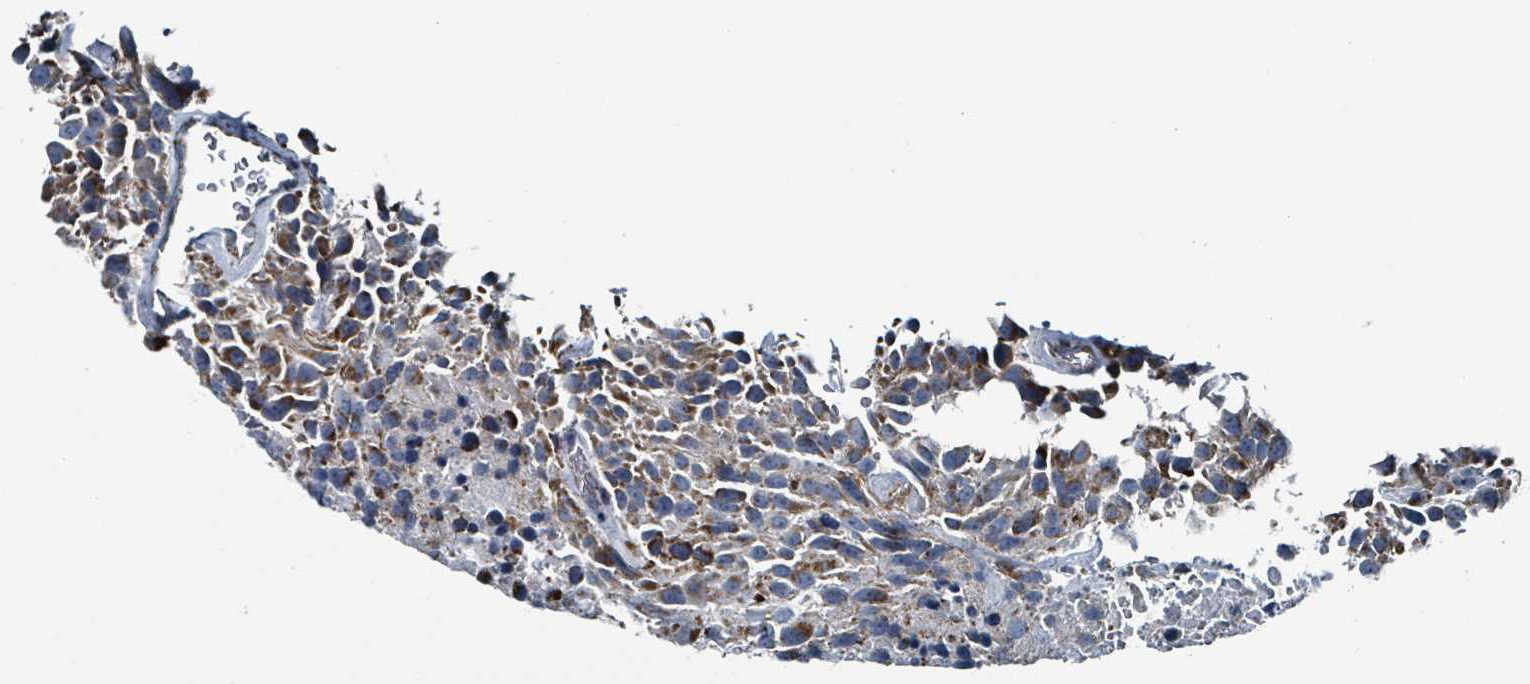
{"staining": {"intensity": "moderate", "quantity": ">75%", "location": "cytoplasmic/membranous"}, "tissue": "urothelial cancer", "cell_type": "Tumor cells", "image_type": "cancer", "snomed": [{"axis": "morphology", "description": "Urothelial carcinoma, High grade"}, {"axis": "topography", "description": "Urinary bladder"}], "caption": "Immunohistochemistry of urothelial cancer shows medium levels of moderate cytoplasmic/membranous staining in about >75% of tumor cells. The staining is performed using DAB (3,3'-diaminobenzidine) brown chromogen to label protein expression. The nuclei are counter-stained blue using hematoxylin.", "gene": "ABHD18", "patient": {"sex": "female", "age": 70}}